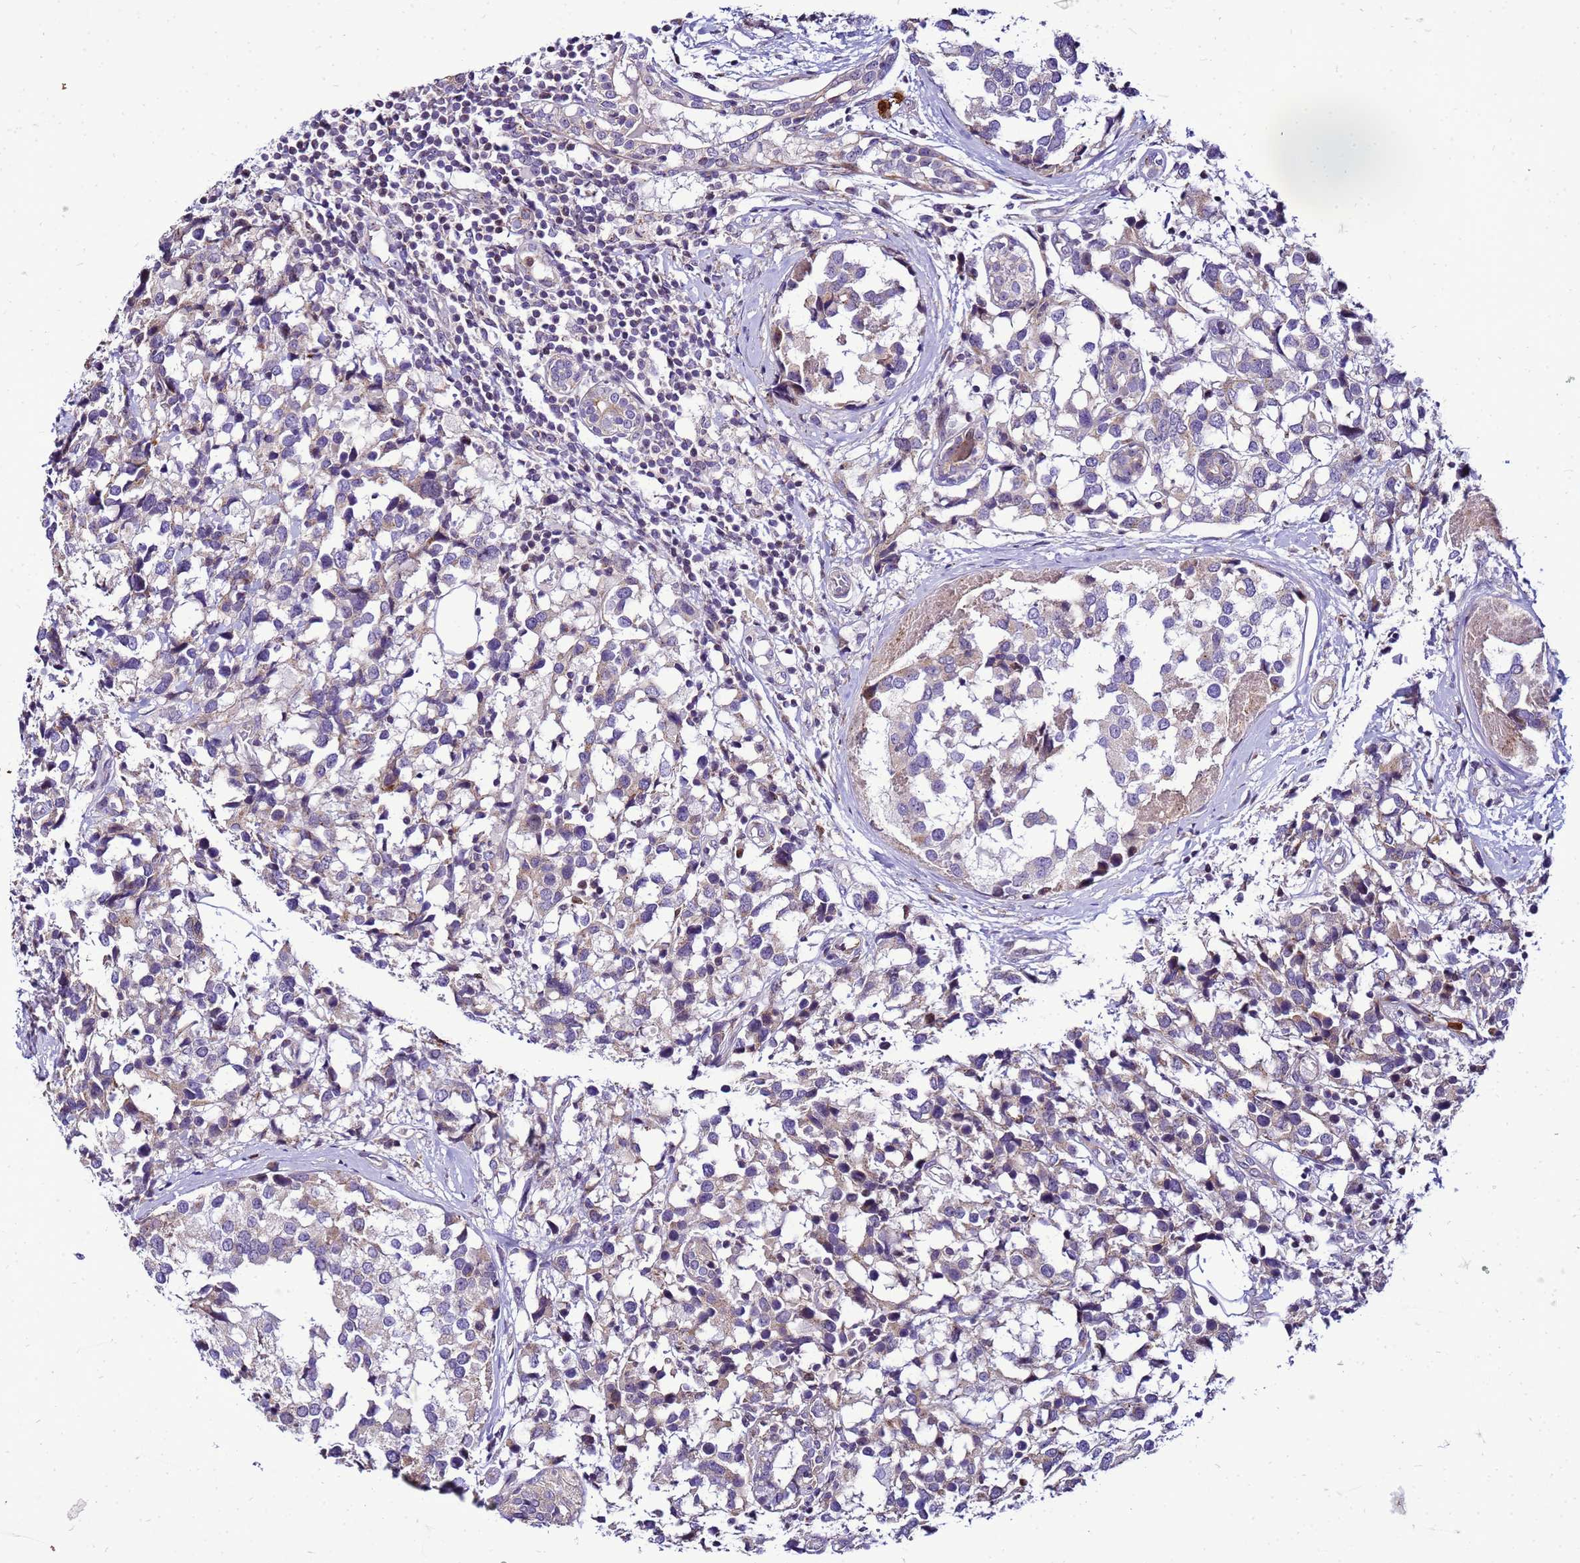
{"staining": {"intensity": "weak", "quantity": "<25%", "location": "cytoplasmic/membranous"}, "tissue": "breast cancer", "cell_type": "Tumor cells", "image_type": "cancer", "snomed": [{"axis": "morphology", "description": "Lobular carcinoma"}, {"axis": "topography", "description": "Breast"}], "caption": "Immunohistochemical staining of breast cancer displays no significant positivity in tumor cells.", "gene": "VPS4B", "patient": {"sex": "female", "age": 59}}